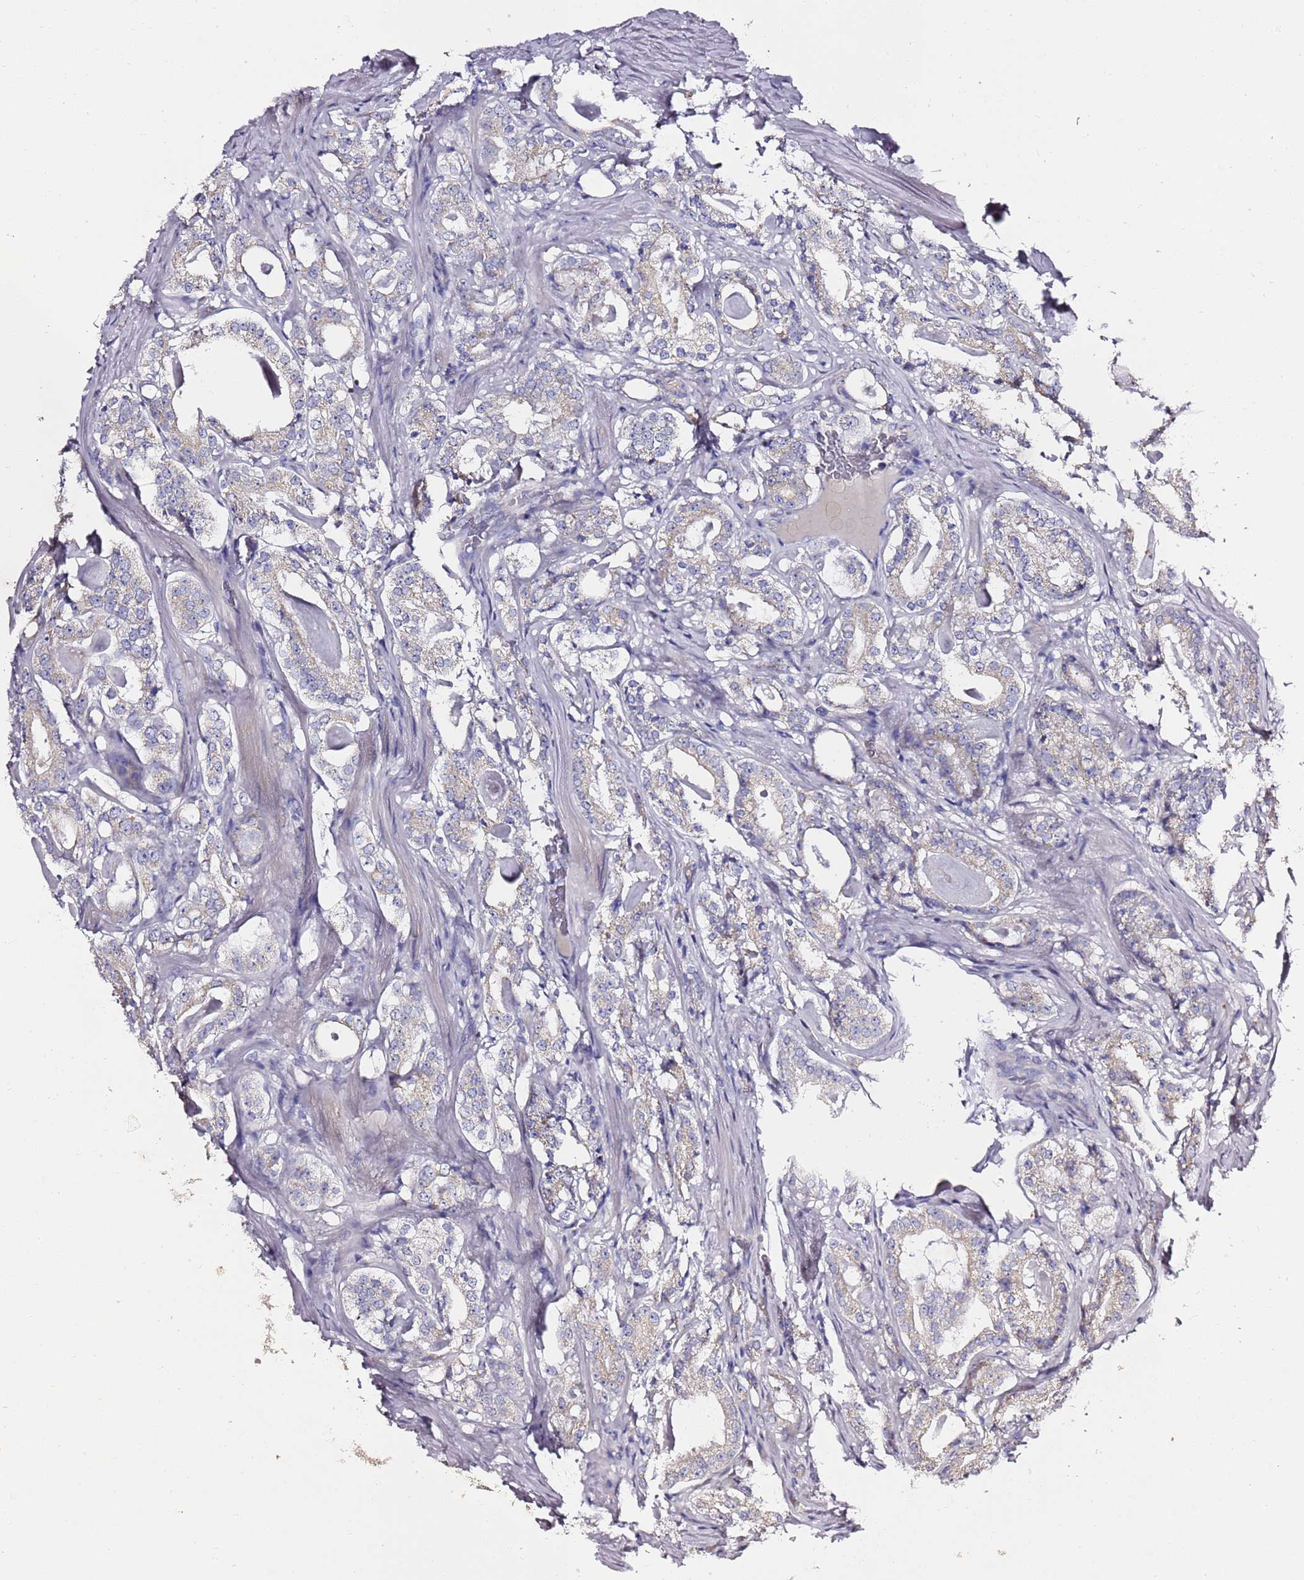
{"staining": {"intensity": "weak", "quantity": "<25%", "location": "cytoplasmic/membranous"}, "tissue": "prostate cancer", "cell_type": "Tumor cells", "image_type": "cancer", "snomed": [{"axis": "morphology", "description": "Adenocarcinoma, High grade"}, {"axis": "topography", "description": "Prostate"}], "caption": "An immunohistochemistry histopathology image of prostate cancer is shown. There is no staining in tumor cells of prostate cancer. (DAB (3,3'-diaminobenzidine) immunohistochemistry (IHC) with hematoxylin counter stain).", "gene": "MYBPC3", "patient": {"sex": "male", "age": 63}}